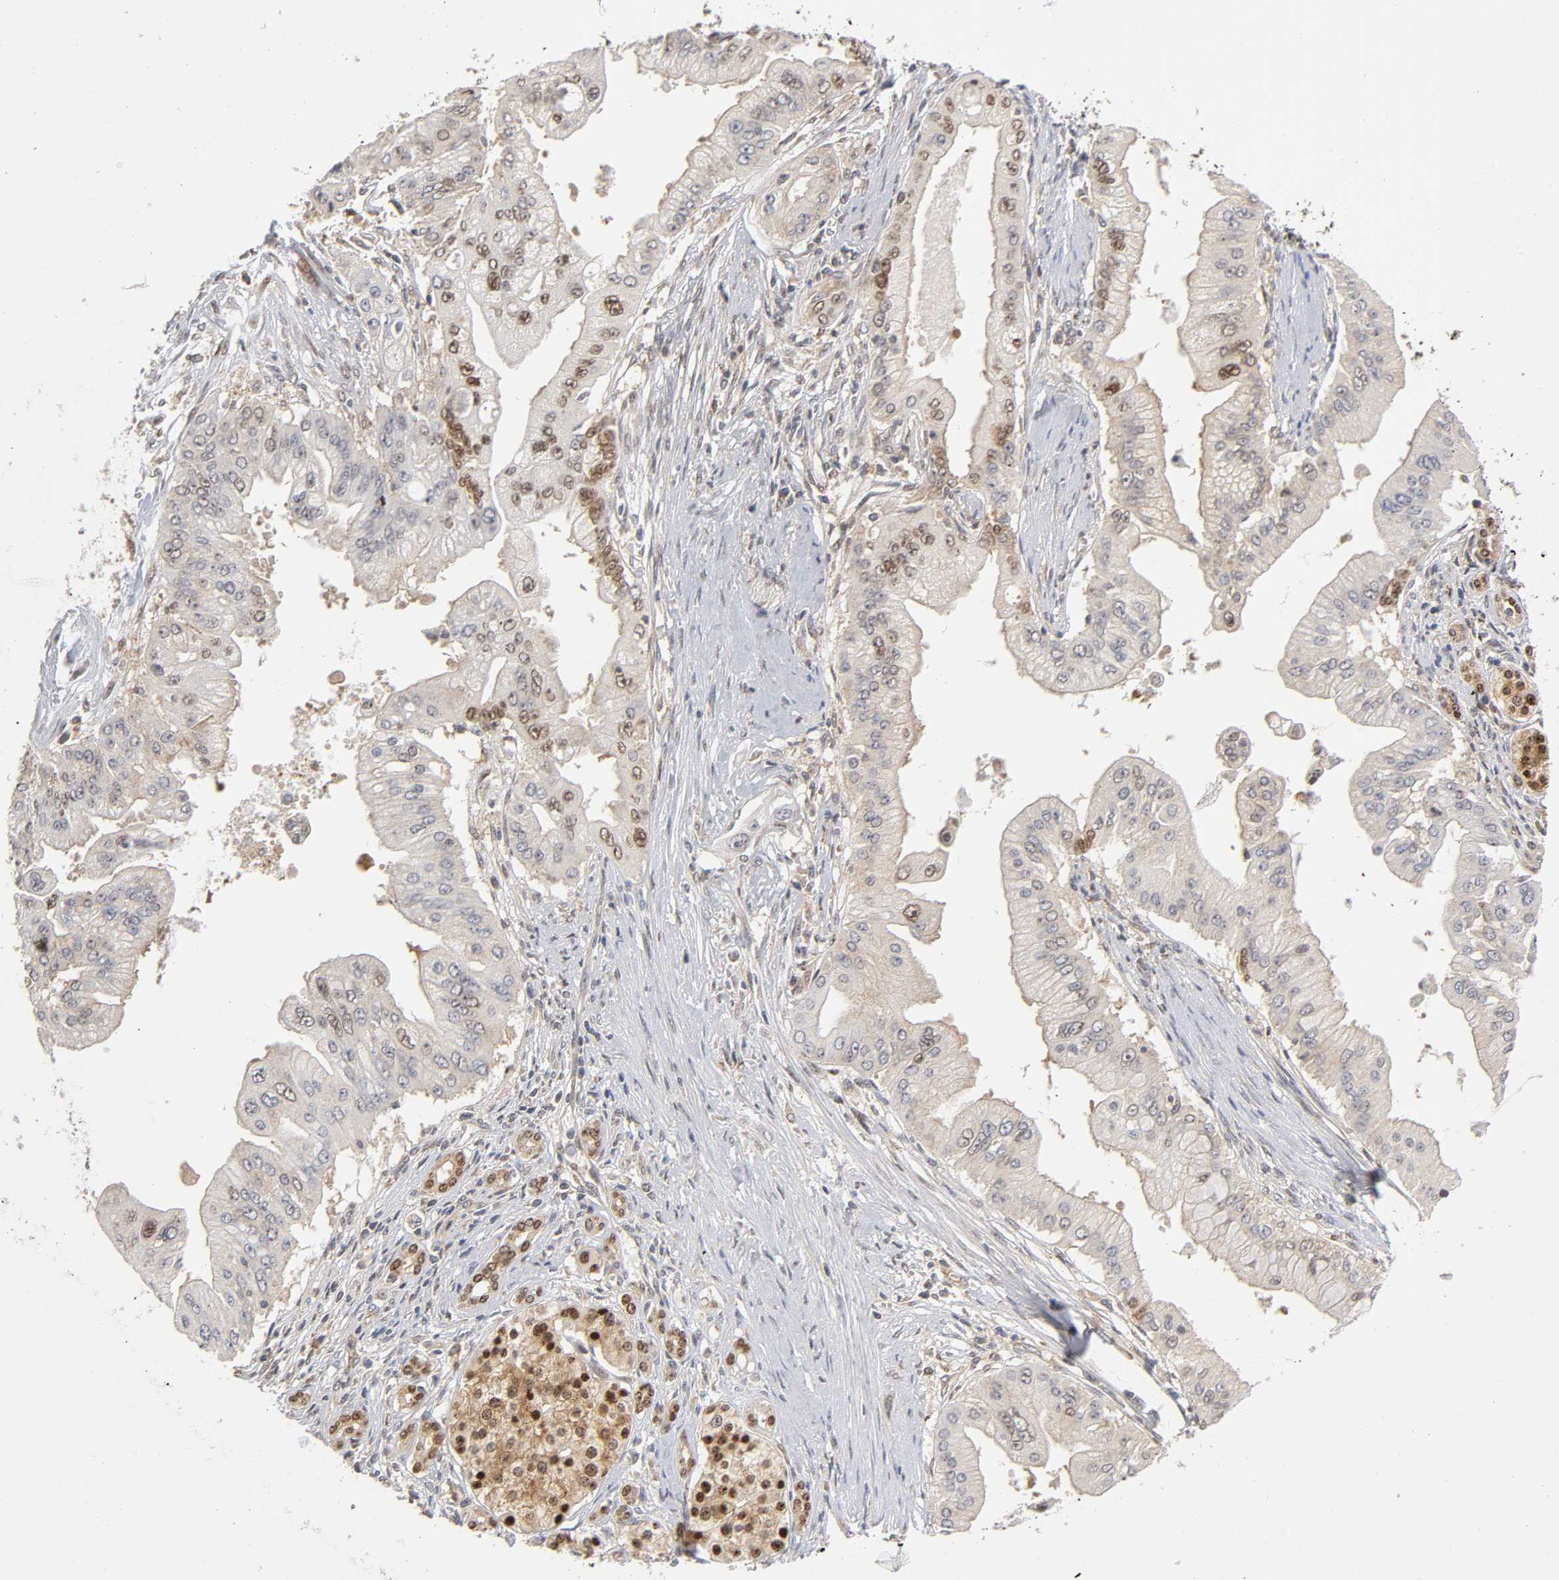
{"staining": {"intensity": "moderate", "quantity": ">75%", "location": "cytoplasmic/membranous,nuclear"}, "tissue": "pancreatic cancer", "cell_type": "Tumor cells", "image_type": "cancer", "snomed": [{"axis": "morphology", "description": "Adenocarcinoma, NOS"}, {"axis": "topography", "description": "Pancreas"}], "caption": "This is an image of immunohistochemistry staining of adenocarcinoma (pancreatic), which shows moderate expression in the cytoplasmic/membranous and nuclear of tumor cells.", "gene": "PAFAH1B1", "patient": {"sex": "male", "age": 59}}